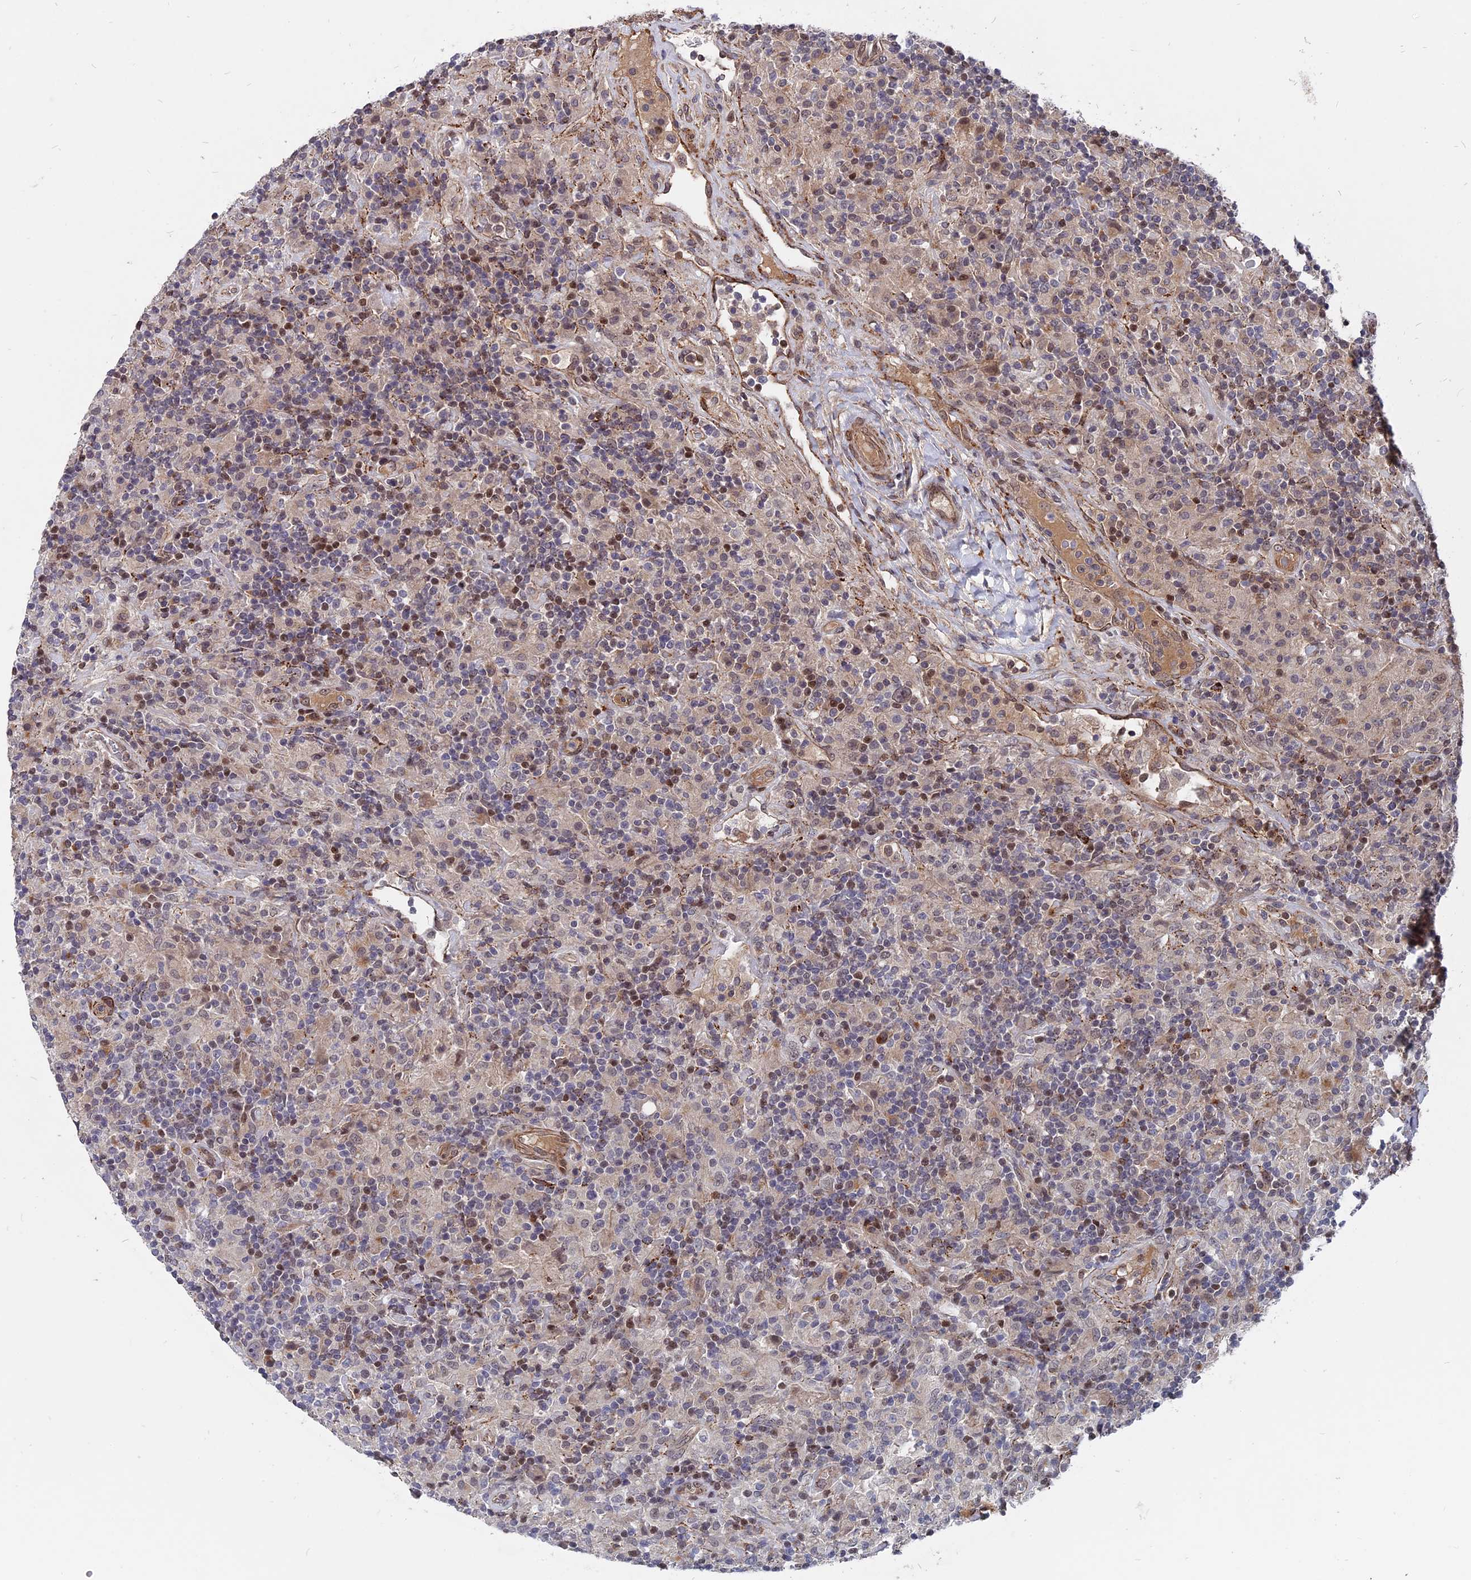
{"staining": {"intensity": "weak", "quantity": "<25%", "location": "nuclear"}, "tissue": "lymphoma", "cell_type": "Tumor cells", "image_type": "cancer", "snomed": [{"axis": "morphology", "description": "Hodgkin's disease, NOS"}, {"axis": "topography", "description": "Lymph node"}], "caption": "Immunohistochemical staining of human lymphoma reveals no significant positivity in tumor cells.", "gene": "NOSIP", "patient": {"sex": "male", "age": 70}}